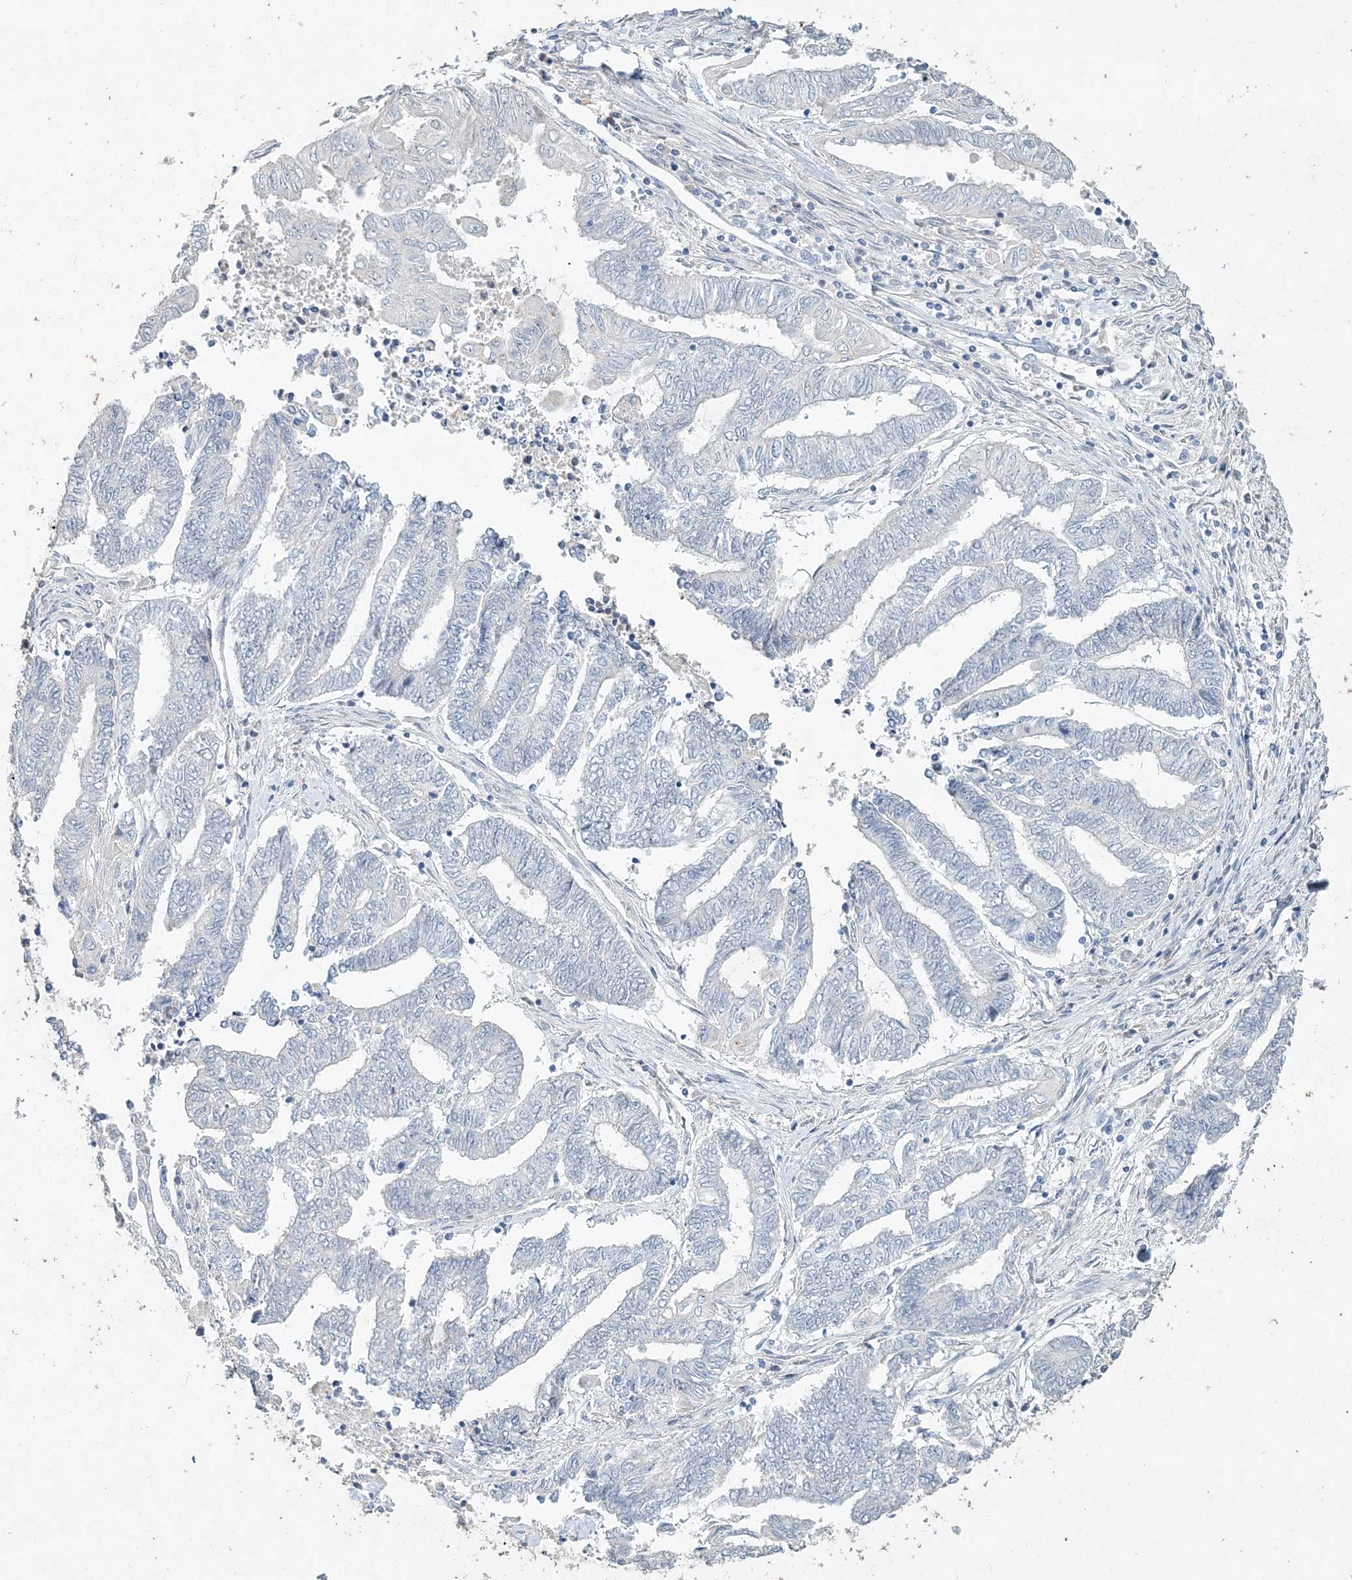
{"staining": {"intensity": "negative", "quantity": "none", "location": "none"}, "tissue": "endometrial cancer", "cell_type": "Tumor cells", "image_type": "cancer", "snomed": [{"axis": "morphology", "description": "Adenocarcinoma, NOS"}, {"axis": "topography", "description": "Uterus"}, {"axis": "topography", "description": "Endometrium"}], "caption": "Image shows no significant protein staining in tumor cells of adenocarcinoma (endometrial).", "gene": "DNAH5", "patient": {"sex": "female", "age": 70}}